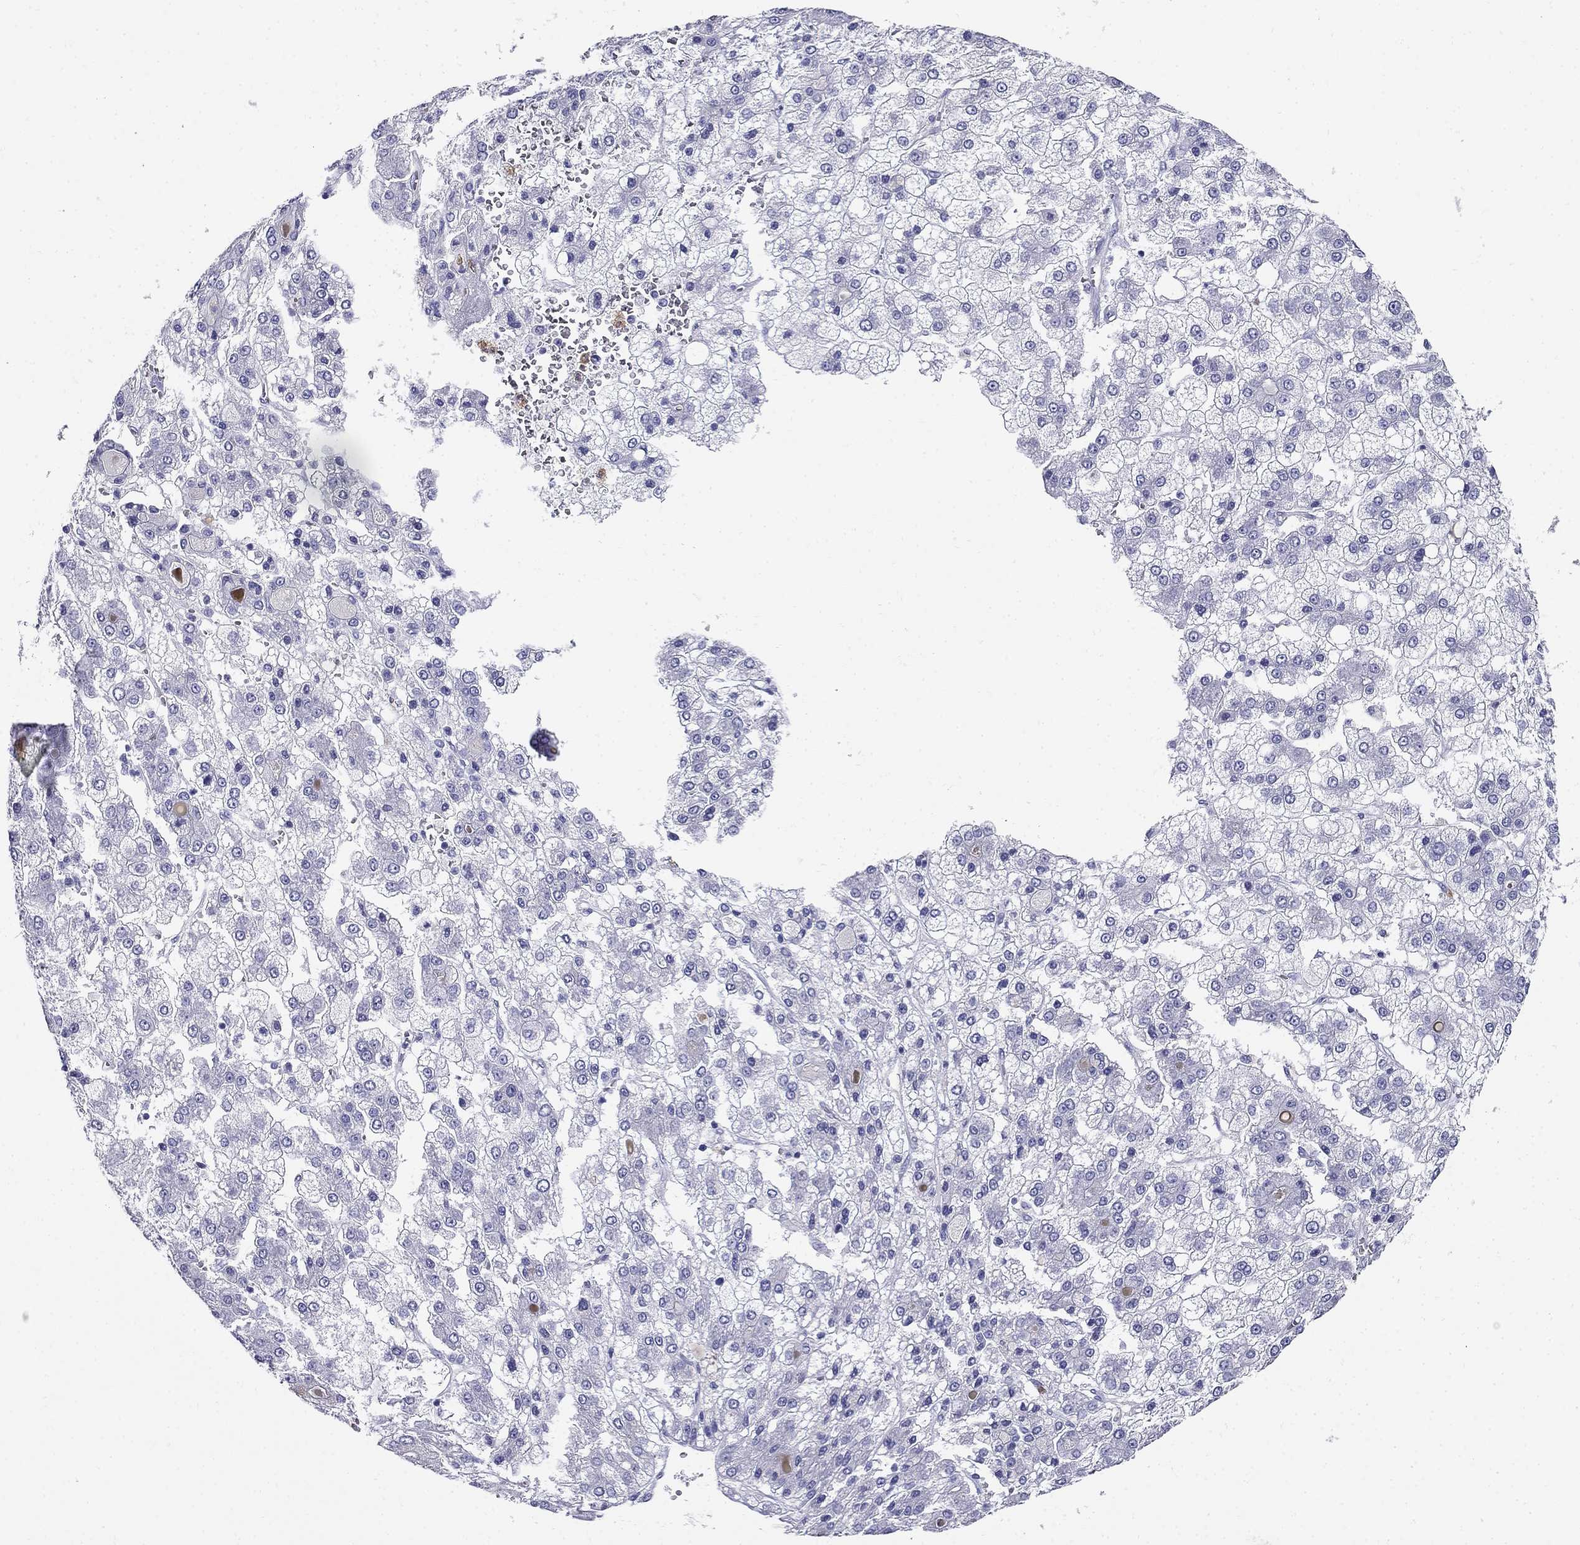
{"staining": {"intensity": "negative", "quantity": "none", "location": "none"}, "tissue": "liver cancer", "cell_type": "Tumor cells", "image_type": "cancer", "snomed": [{"axis": "morphology", "description": "Carcinoma, Hepatocellular, NOS"}, {"axis": "topography", "description": "Liver"}], "caption": "An IHC histopathology image of liver cancer (hepatocellular carcinoma) is shown. There is no staining in tumor cells of liver cancer (hepatocellular carcinoma).", "gene": "PPP1R36", "patient": {"sex": "male", "age": 73}}